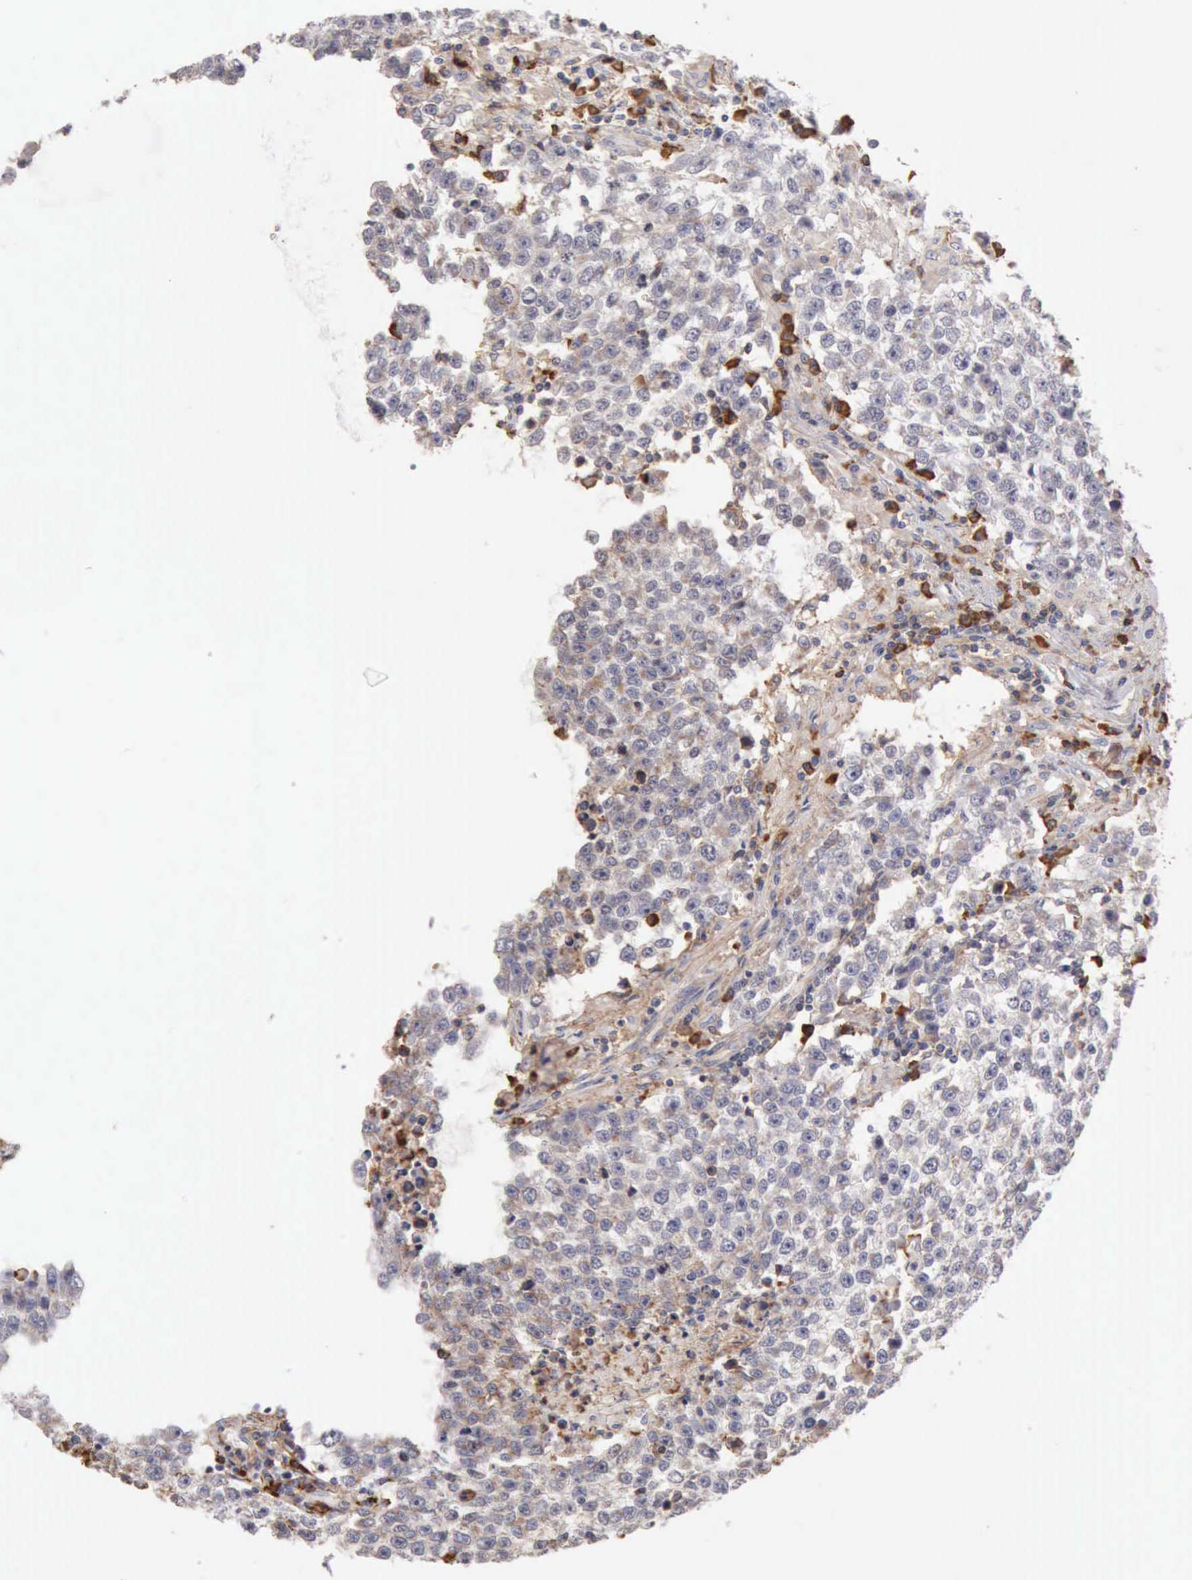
{"staining": {"intensity": "weak", "quantity": "<25%", "location": "cytoplasmic/membranous"}, "tissue": "testis cancer", "cell_type": "Tumor cells", "image_type": "cancer", "snomed": [{"axis": "morphology", "description": "Seminoma, NOS"}, {"axis": "topography", "description": "Testis"}], "caption": "Tumor cells are negative for brown protein staining in testis cancer (seminoma). The staining is performed using DAB (3,3'-diaminobenzidine) brown chromogen with nuclei counter-stained in using hematoxylin.", "gene": "GPR101", "patient": {"sex": "male", "age": 36}}